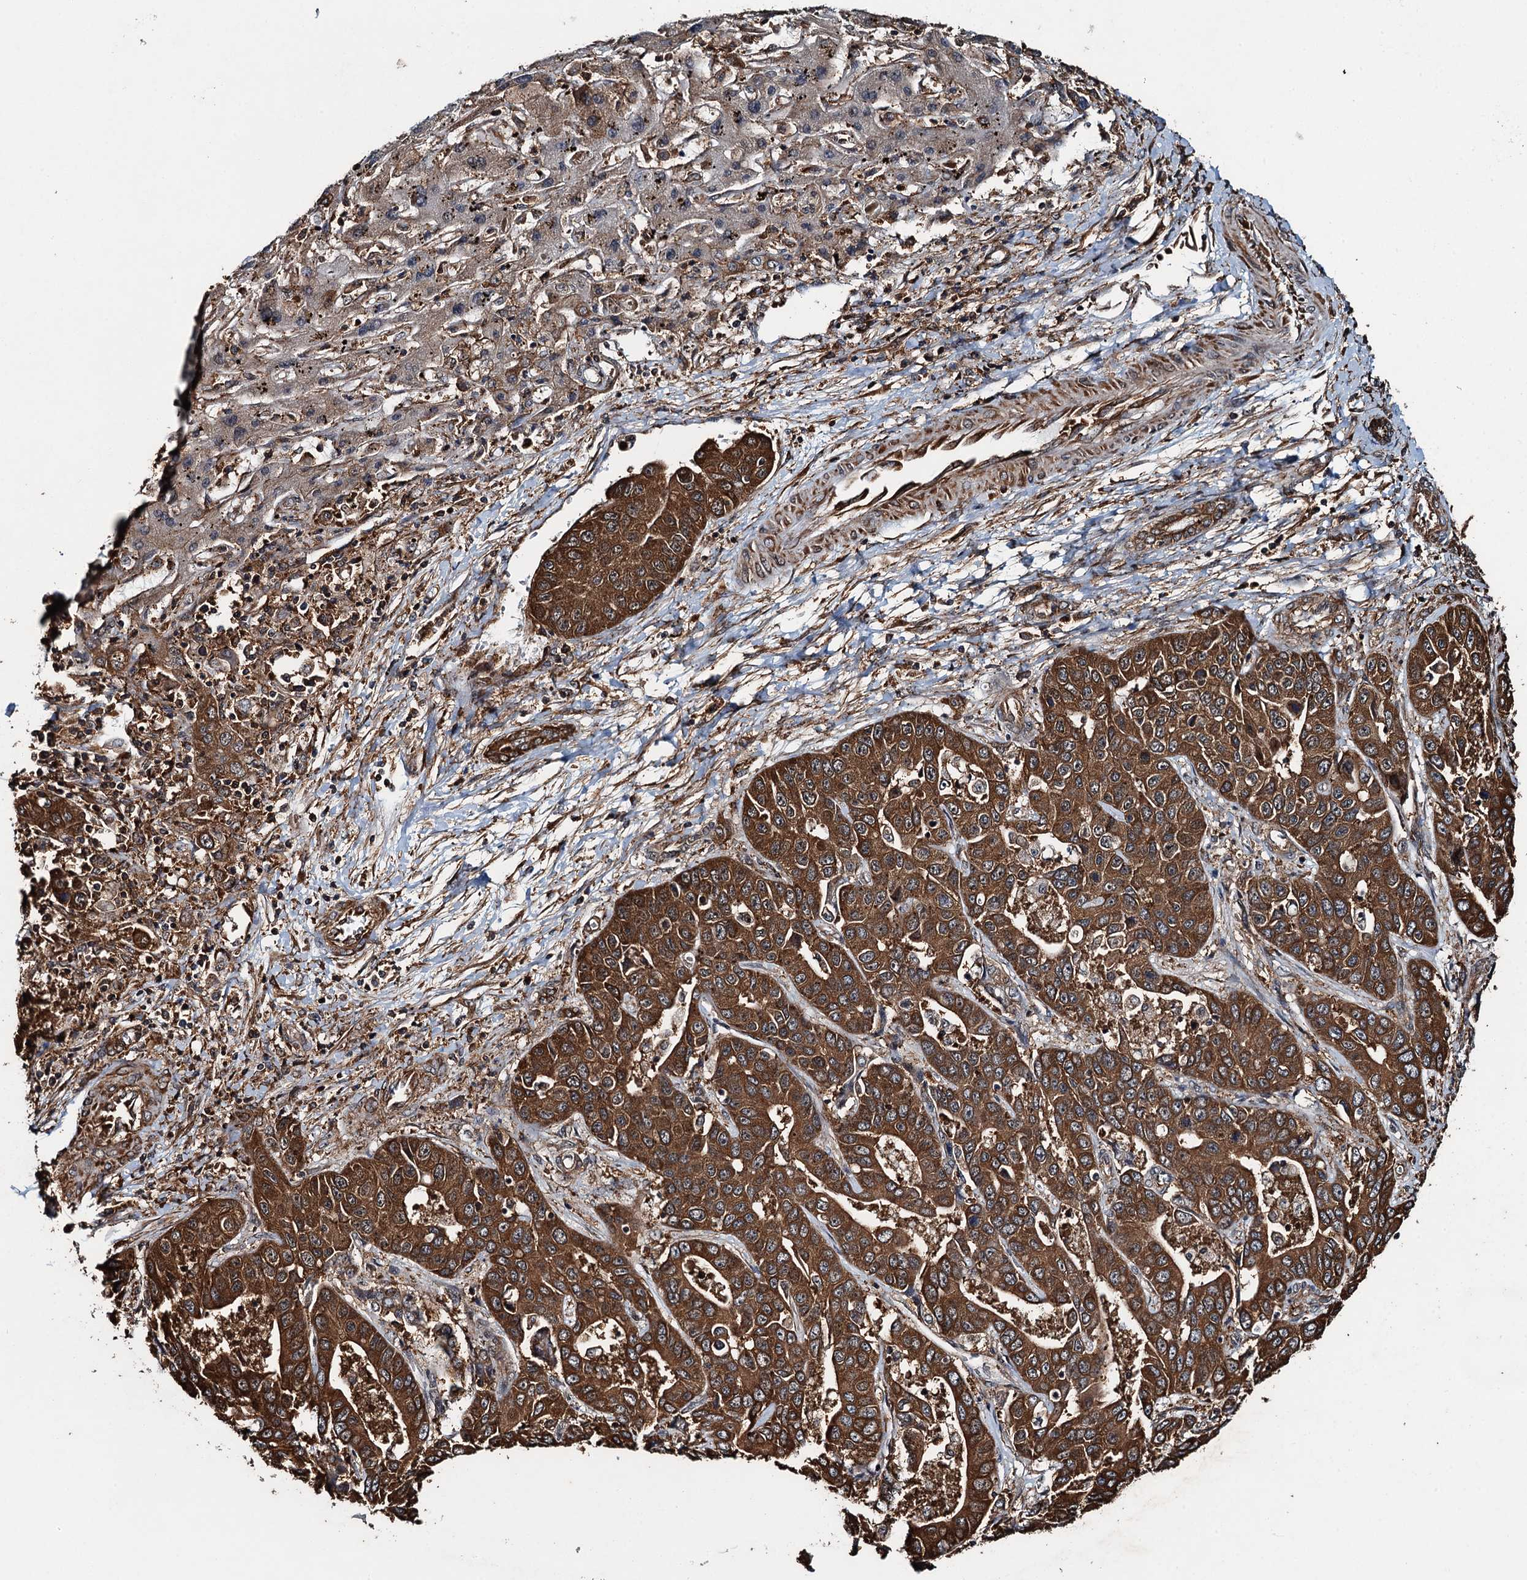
{"staining": {"intensity": "strong", "quantity": ">75%", "location": "cytoplasmic/membranous"}, "tissue": "liver cancer", "cell_type": "Tumor cells", "image_type": "cancer", "snomed": [{"axis": "morphology", "description": "Cholangiocarcinoma"}, {"axis": "topography", "description": "Liver"}], "caption": "IHC of liver cancer shows high levels of strong cytoplasmic/membranous expression in approximately >75% of tumor cells. (Brightfield microscopy of DAB IHC at high magnification).", "gene": "WHAMM", "patient": {"sex": "female", "age": 52}}